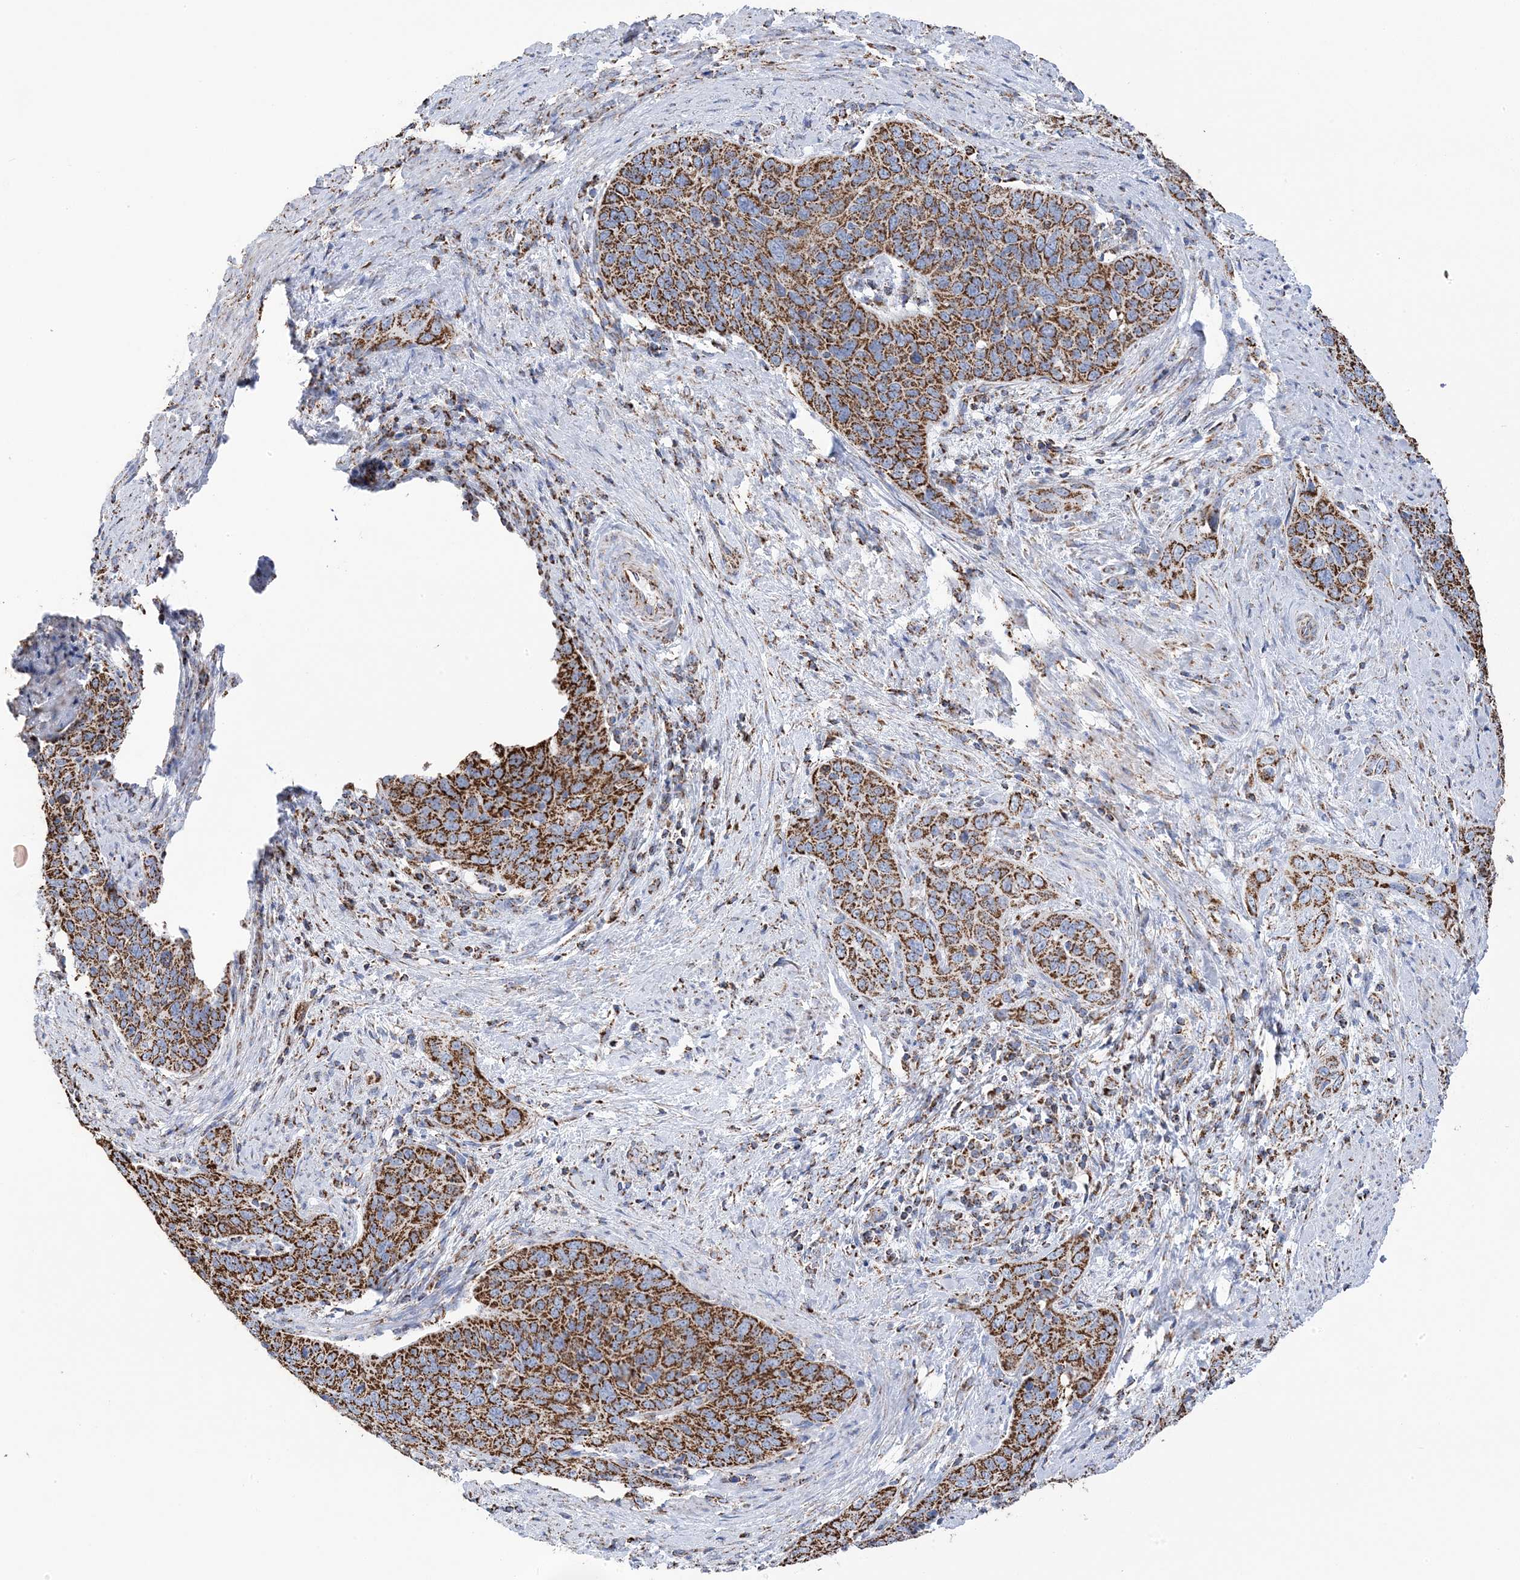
{"staining": {"intensity": "moderate", "quantity": ">75%", "location": "cytoplasmic/membranous"}, "tissue": "cervical cancer", "cell_type": "Tumor cells", "image_type": "cancer", "snomed": [{"axis": "morphology", "description": "Squamous cell carcinoma, NOS"}, {"axis": "topography", "description": "Cervix"}], "caption": "An image of cervical cancer stained for a protein exhibits moderate cytoplasmic/membranous brown staining in tumor cells. (DAB IHC, brown staining for protein, blue staining for nuclei).", "gene": "GTPBP8", "patient": {"sex": "female", "age": 60}}